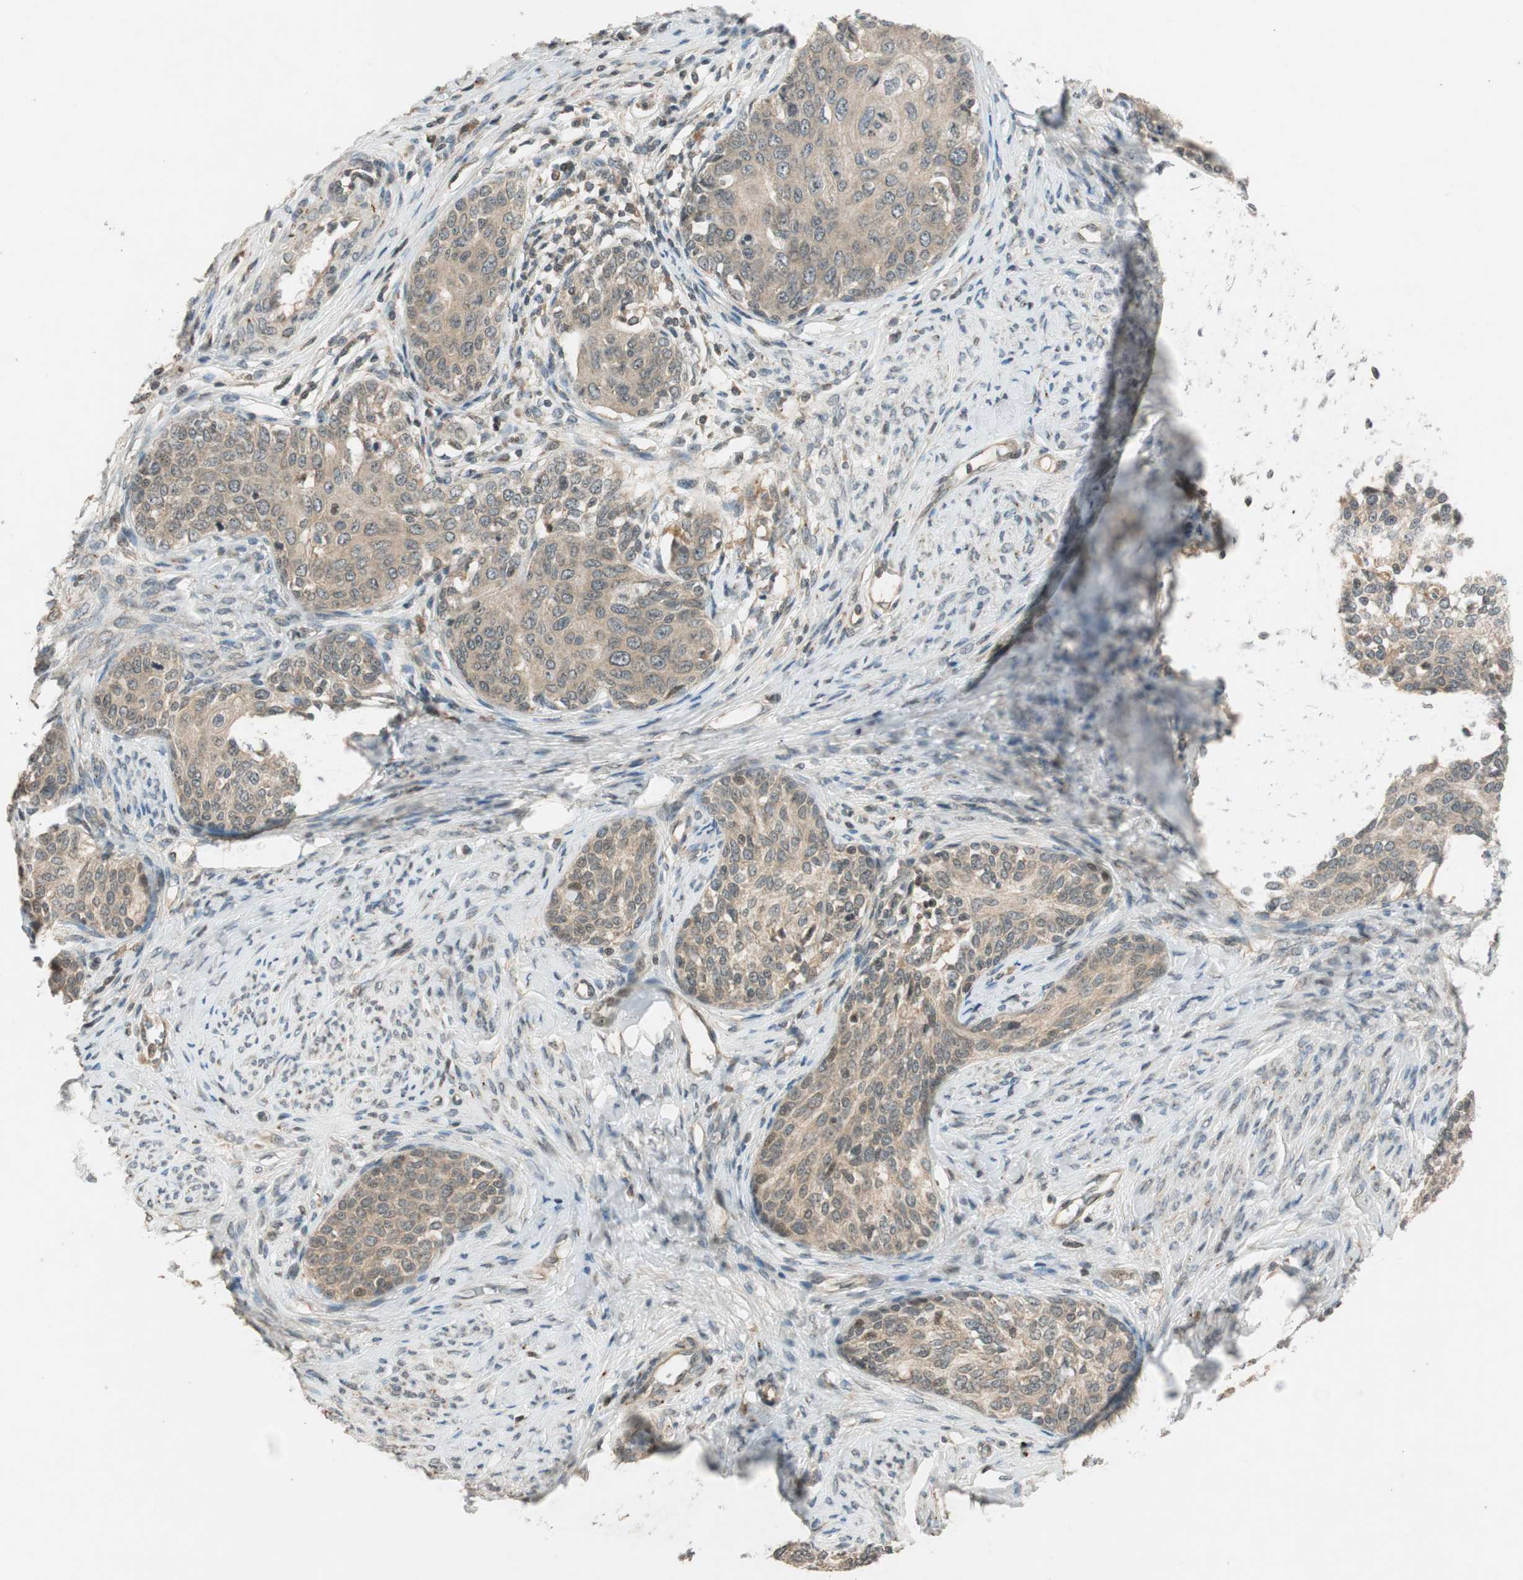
{"staining": {"intensity": "moderate", "quantity": ">75%", "location": "cytoplasmic/membranous"}, "tissue": "cervical cancer", "cell_type": "Tumor cells", "image_type": "cancer", "snomed": [{"axis": "morphology", "description": "Squamous cell carcinoma, NOS"}, {"axis": "morphology", "description": "Adenocarcinoma, NOS"}, {"axis": "topography", "description": "Cervix"}], "caption": "Protein expression analysis of cervical cancer reveals moderate cytoplasmic/membranous positivity in approximately >75% of tumor cells.", "gene": "GLB1", "patient": {"sex": "female", "age": 52}}